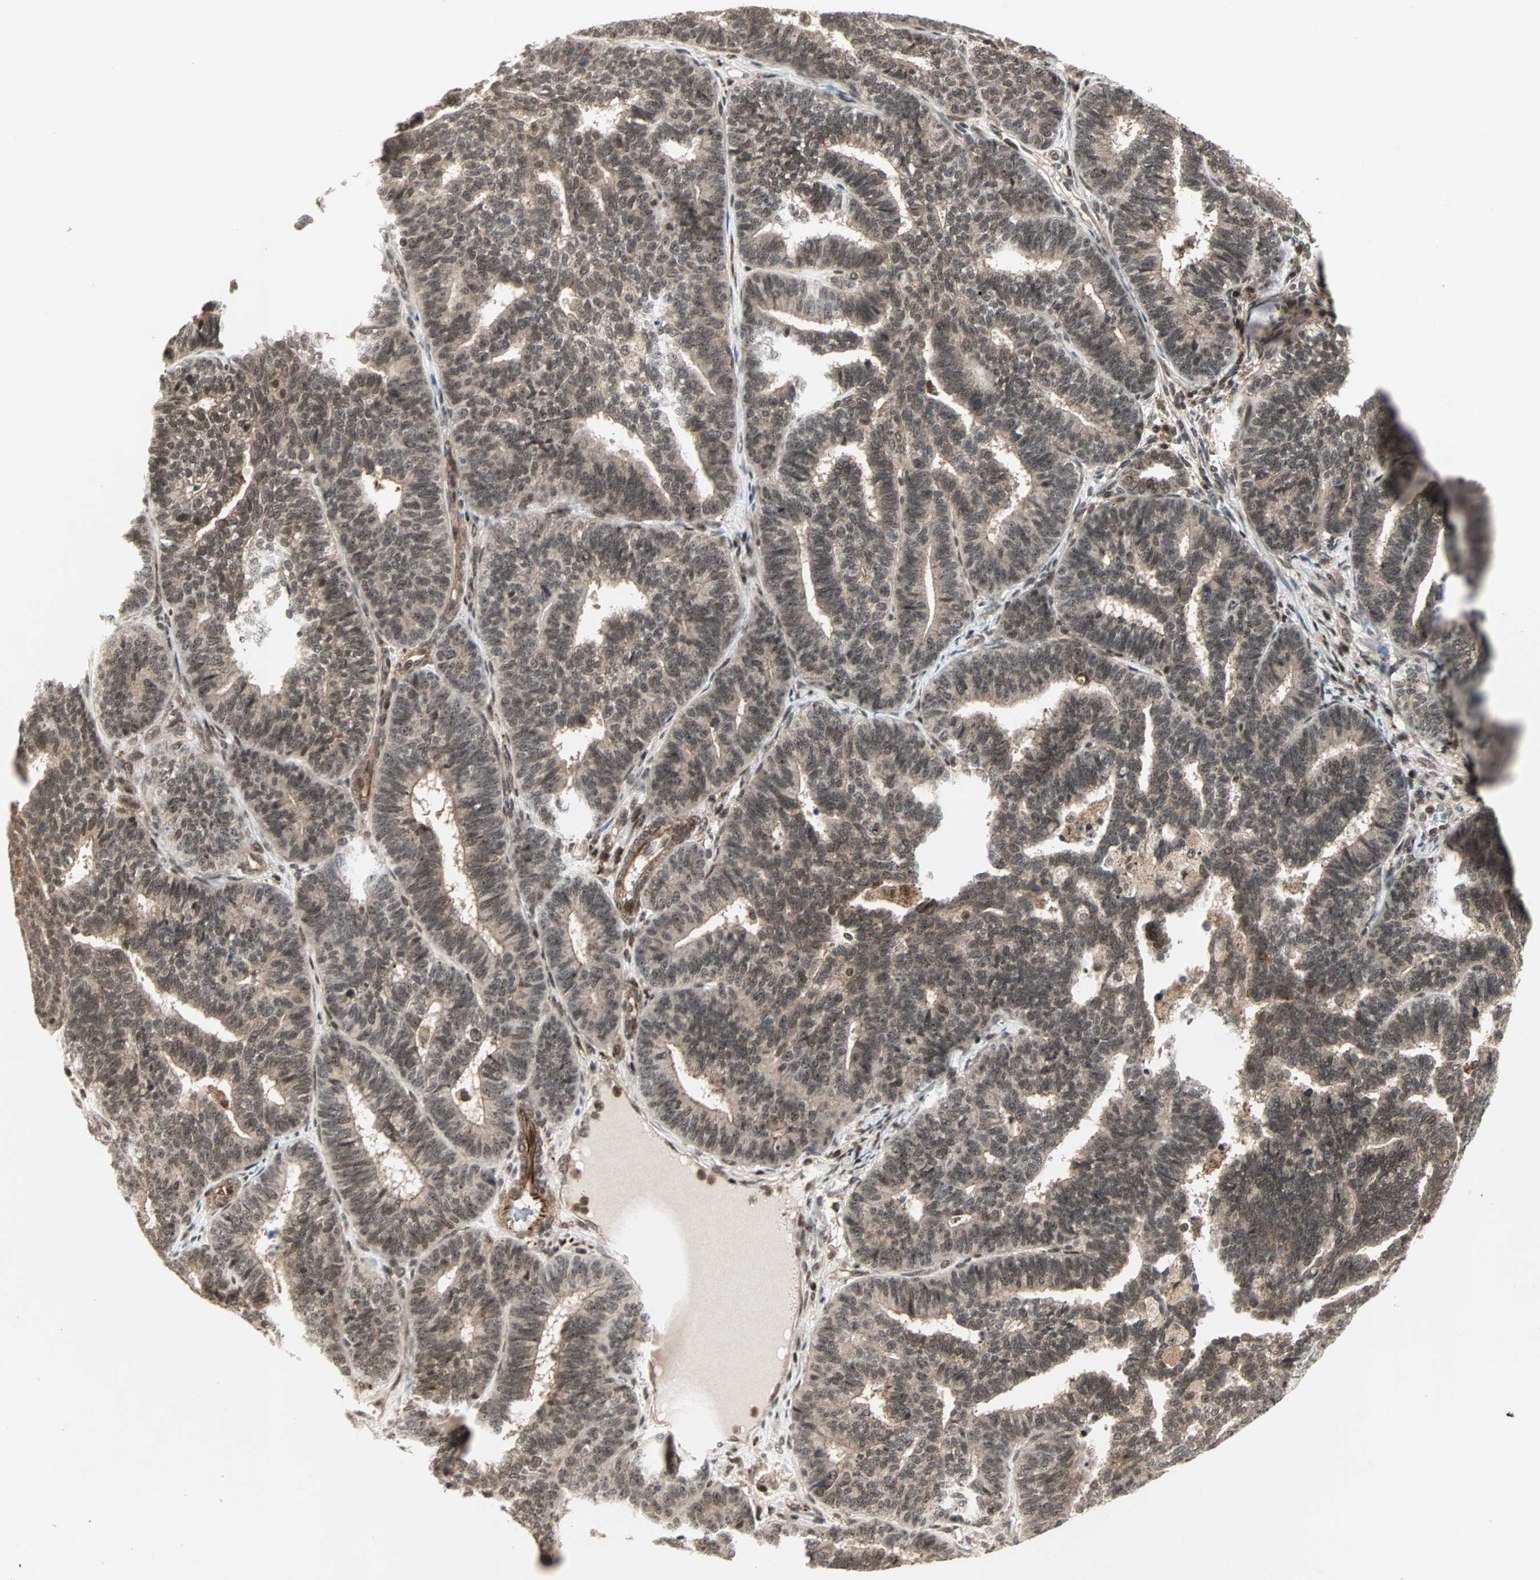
{"staining": {"intensity": "strong", "quantity": ">75%", "location": "cytoplasmic/membranous,nuclear"}, "tissue": "endometrial cancer", "cell_type": "Tumor cells", "image_type": "cancer", "snomed": [{"axis": "morphology", "description": "Adenocarcinoma, NOS"}, {"axis": "topography", "description": "Endometrium"}], "caption": "A micrograph showing strong cytoplasmic/membranous and nuclear positivity in approximately >75% of tumor cells in endometrial cancer (adenocarcinoma), as visualized by brown immunohistochemical staining.", "gene": "ZBED9", "patient": {"sex": "female", "age": 70}}